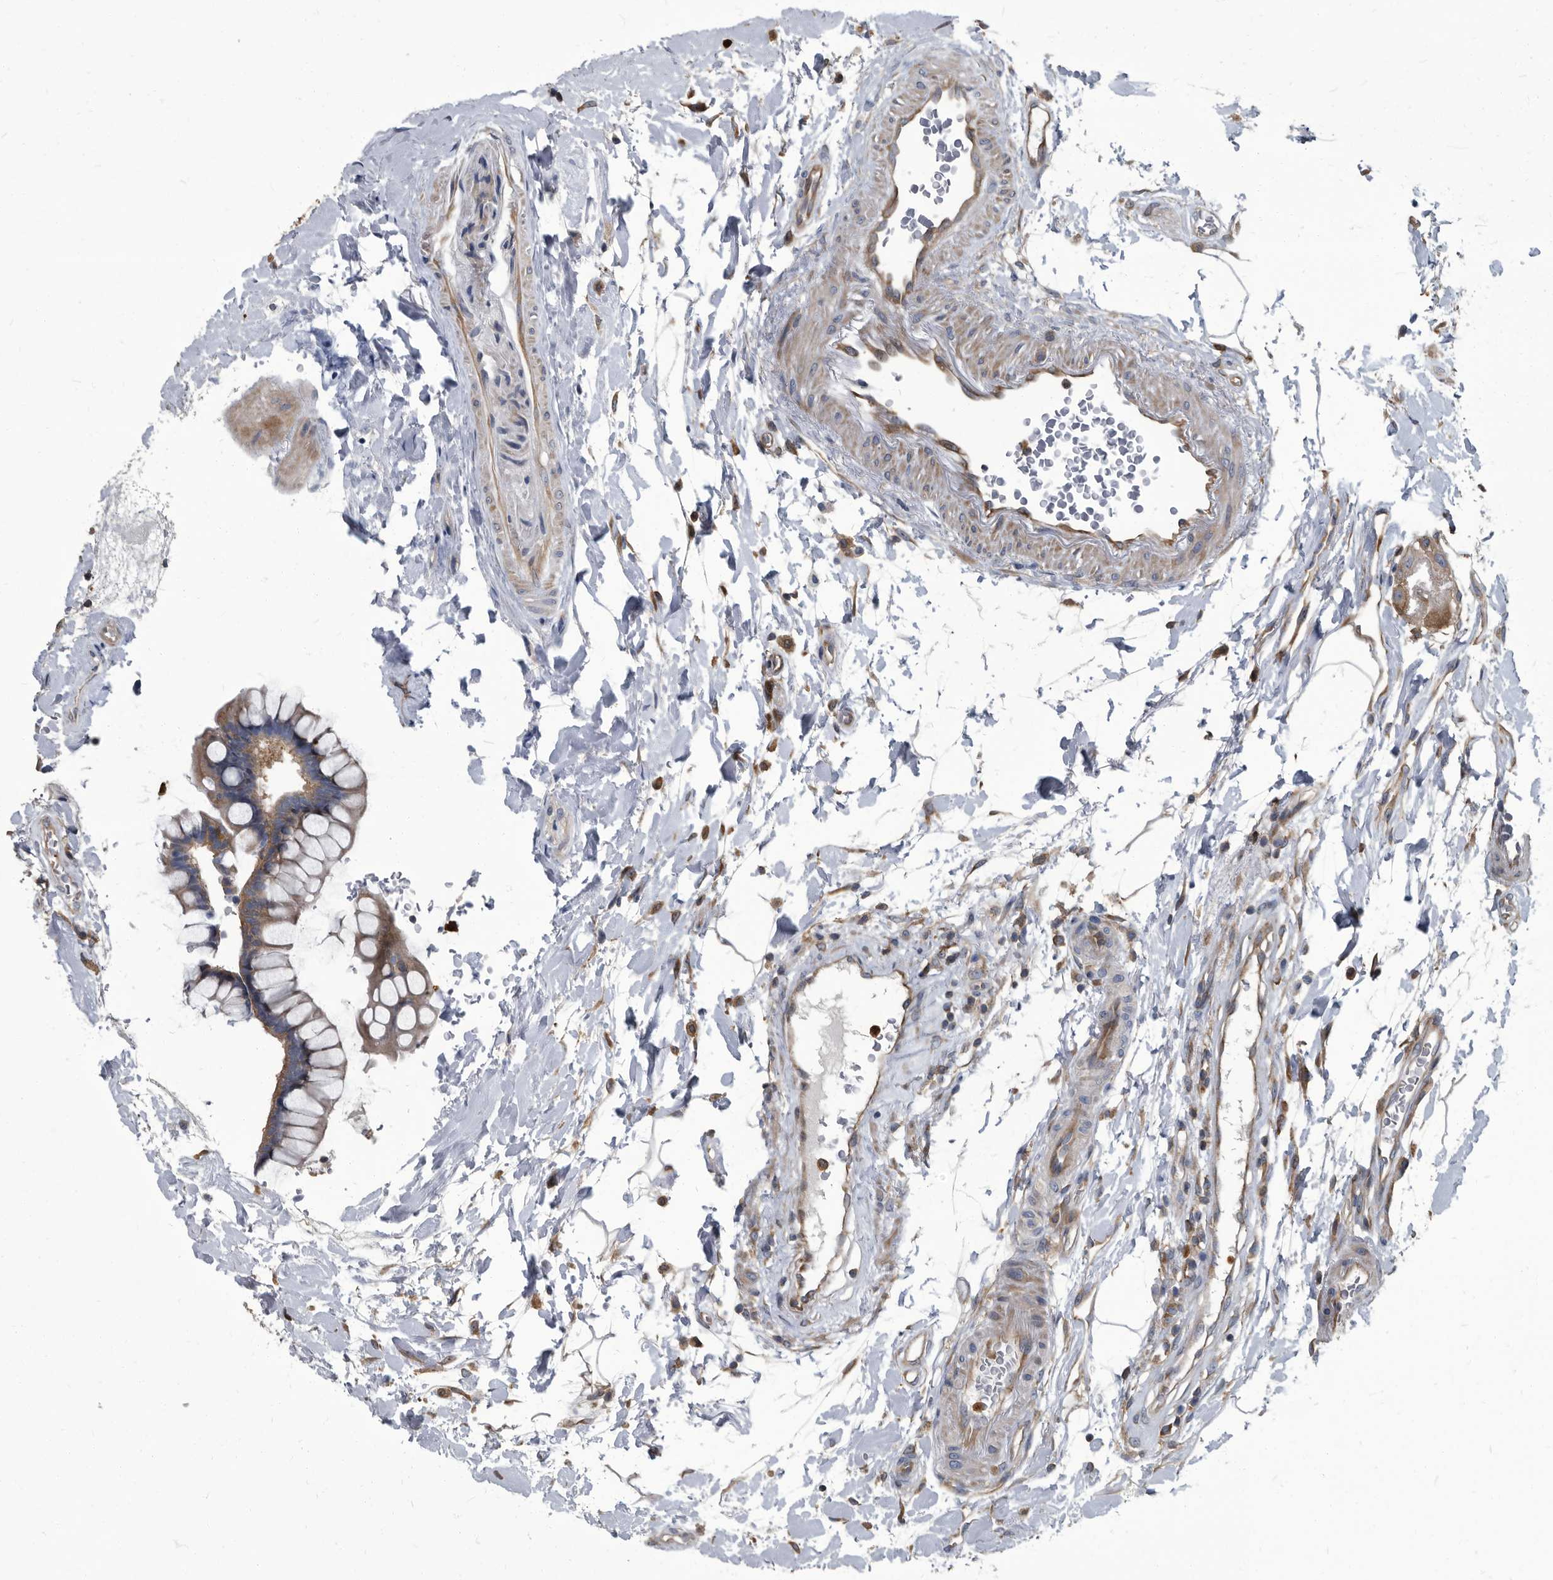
{"staining": {"intensity": "negative", "quantity": "none", "location": "none"}, "tissue": "colon", "cell_type": "Endothelial cells", "image_type": "normal", "snomed": [{"axis": "morphology", "description": "Normal tissue, NOS"}, {"axis": "topography", "description": "Colon"}], "caption": "DAB immunohistochemical staining of benign colon shows no significant expression in endothelial cells. (Stains: DAB (3,3'-diaminobenzidine) IHC with hematoxylin counter stain, Microscopy: brightfield microscopy at high magnification).", "gene": "CDV3", "patient": {"sex": "female", "age": 79}}